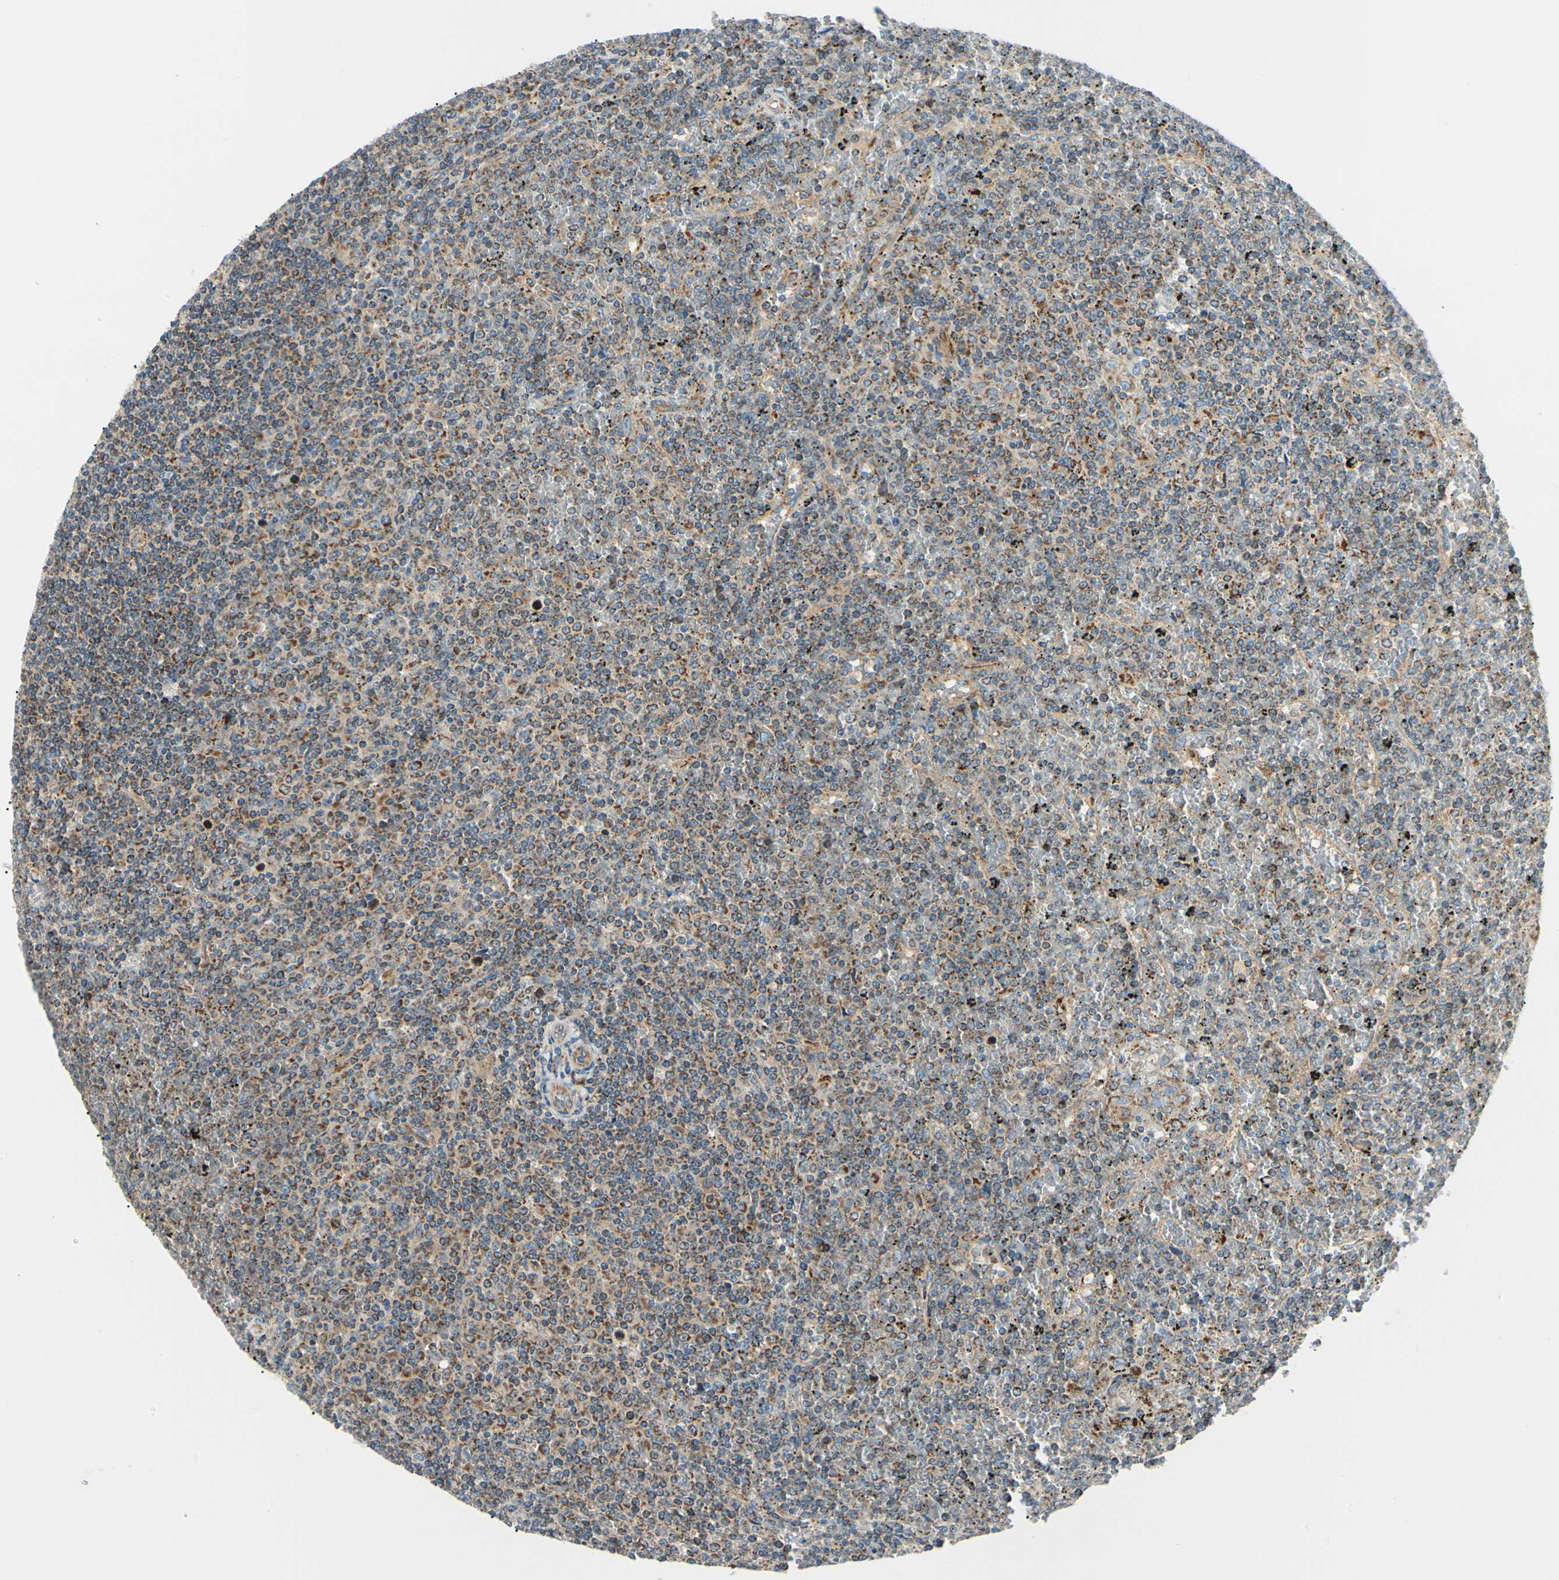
{"staining": {"intensity": "weak", "quantity": ">75%", "location": "cytoplasmic/membranous"}, "tissue": "lymphoma", "cell_type": "Tumor cells", "image_type": "cancer", "snomed": [{"axis": "morphology", "description": "Malignant lymphoma, non-Hodgkin's type, Low grade"}, {"axis": "topography", "description": "Spleen"}], "caption": "Immunohistochemistry staining of malignant lymphoma, non-Hodgkin's type (low-grade), which displays low levels of weak cytoplasmic/membranous staining in about >75% of tumor cells indicating weak cytoplasmic/membranous protein staining. The staining was performed using DAB (3,3'-diaminobenzidine) (brown) for protein detection and nuclei were counterstained in hematoxylin (blue).", "gene": "TBC1D10A", "patient": {"sex": "female", "age": 19}}